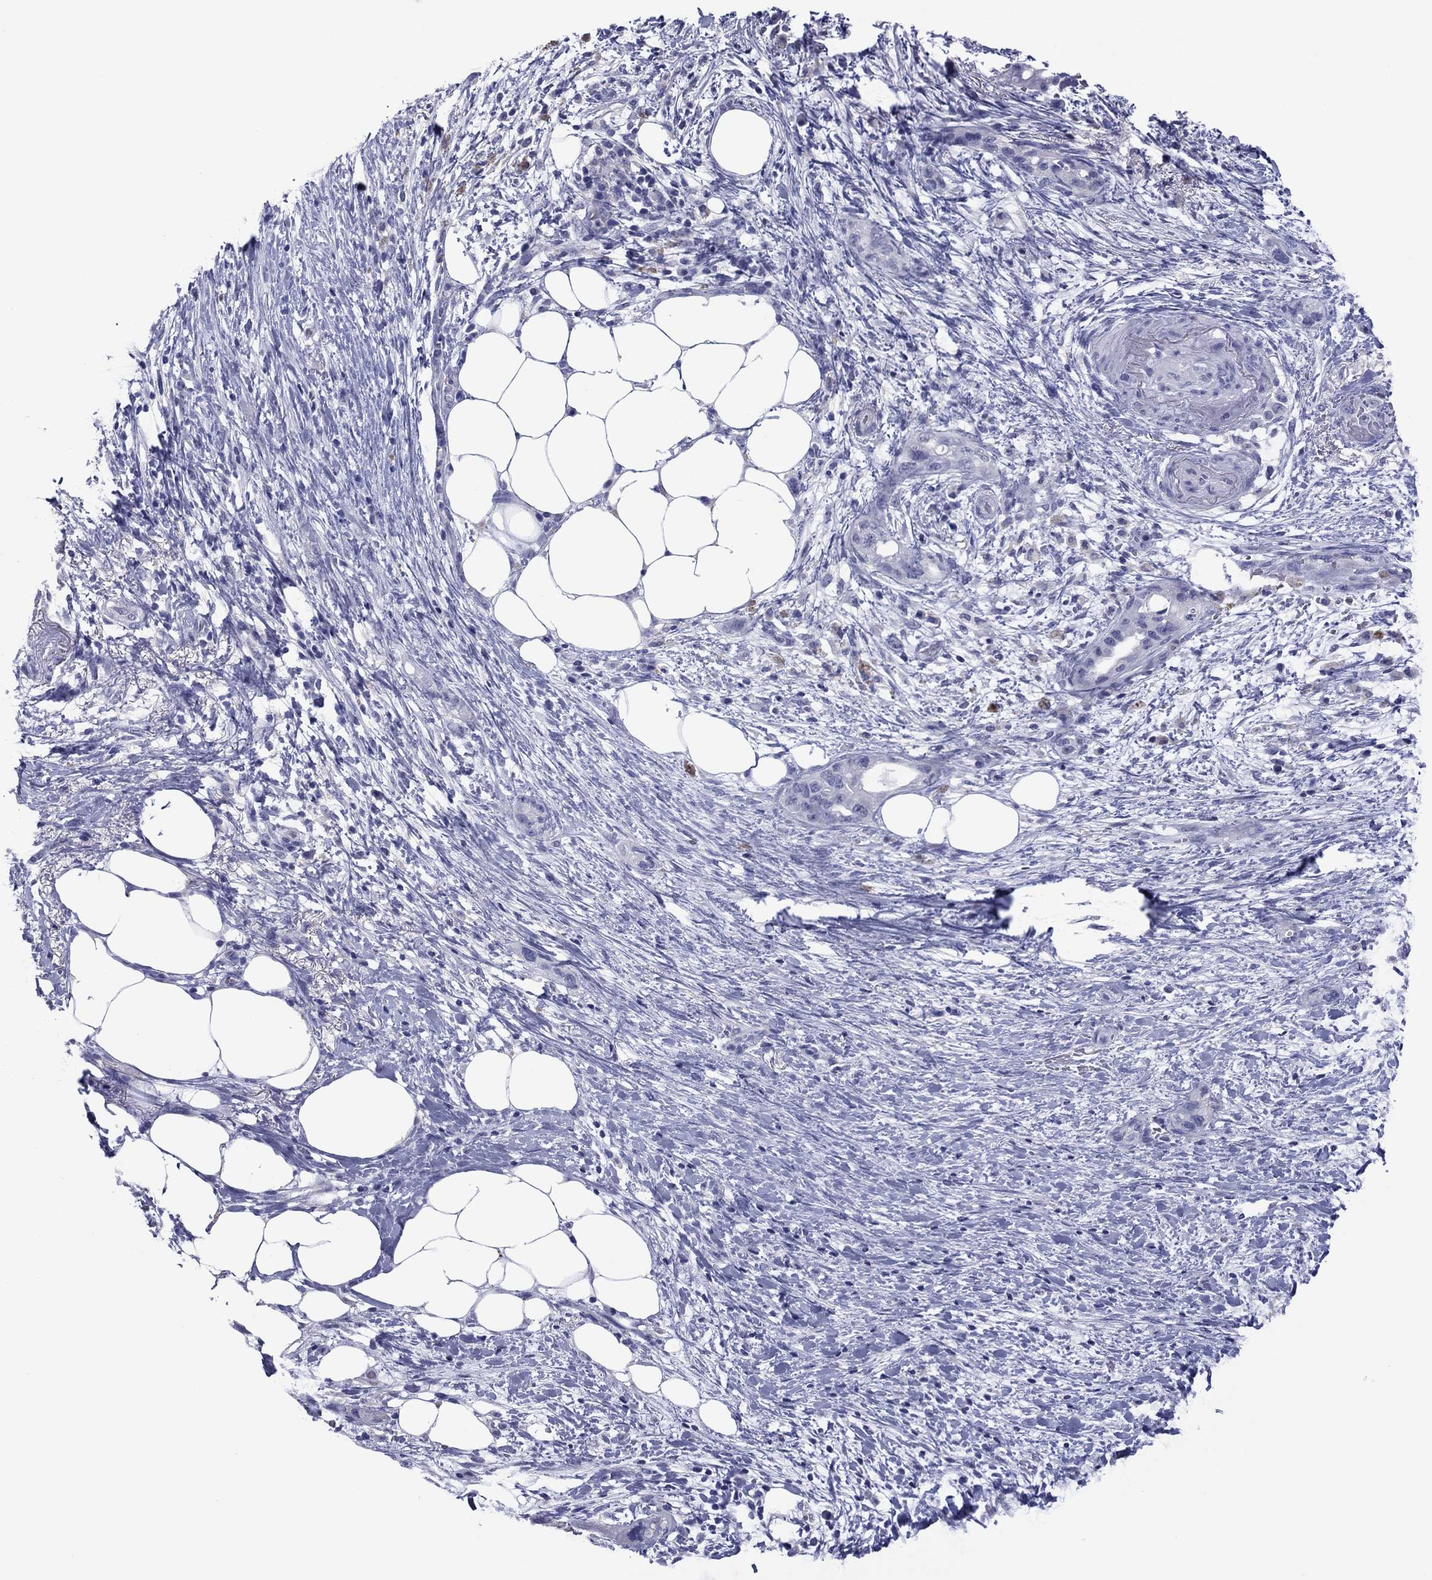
{"staining": {"intensity": "negative", "quantity": "none", "location": "none"}, "tissue": "pancreatic cancer", "cell_type": "Tumor cells", "image_type": "cancer", "snomed": [{"axis": "morphology", "description": "Adenocarcinoma, NOS"}, {"axis": "topography", "description": "Pancreas"}], "caption": "Tumor cells are negative for brown protein staining in pancreatic cancer.", "gene": "TCFL5", "patient": {"sex": "female", "age": 72}}